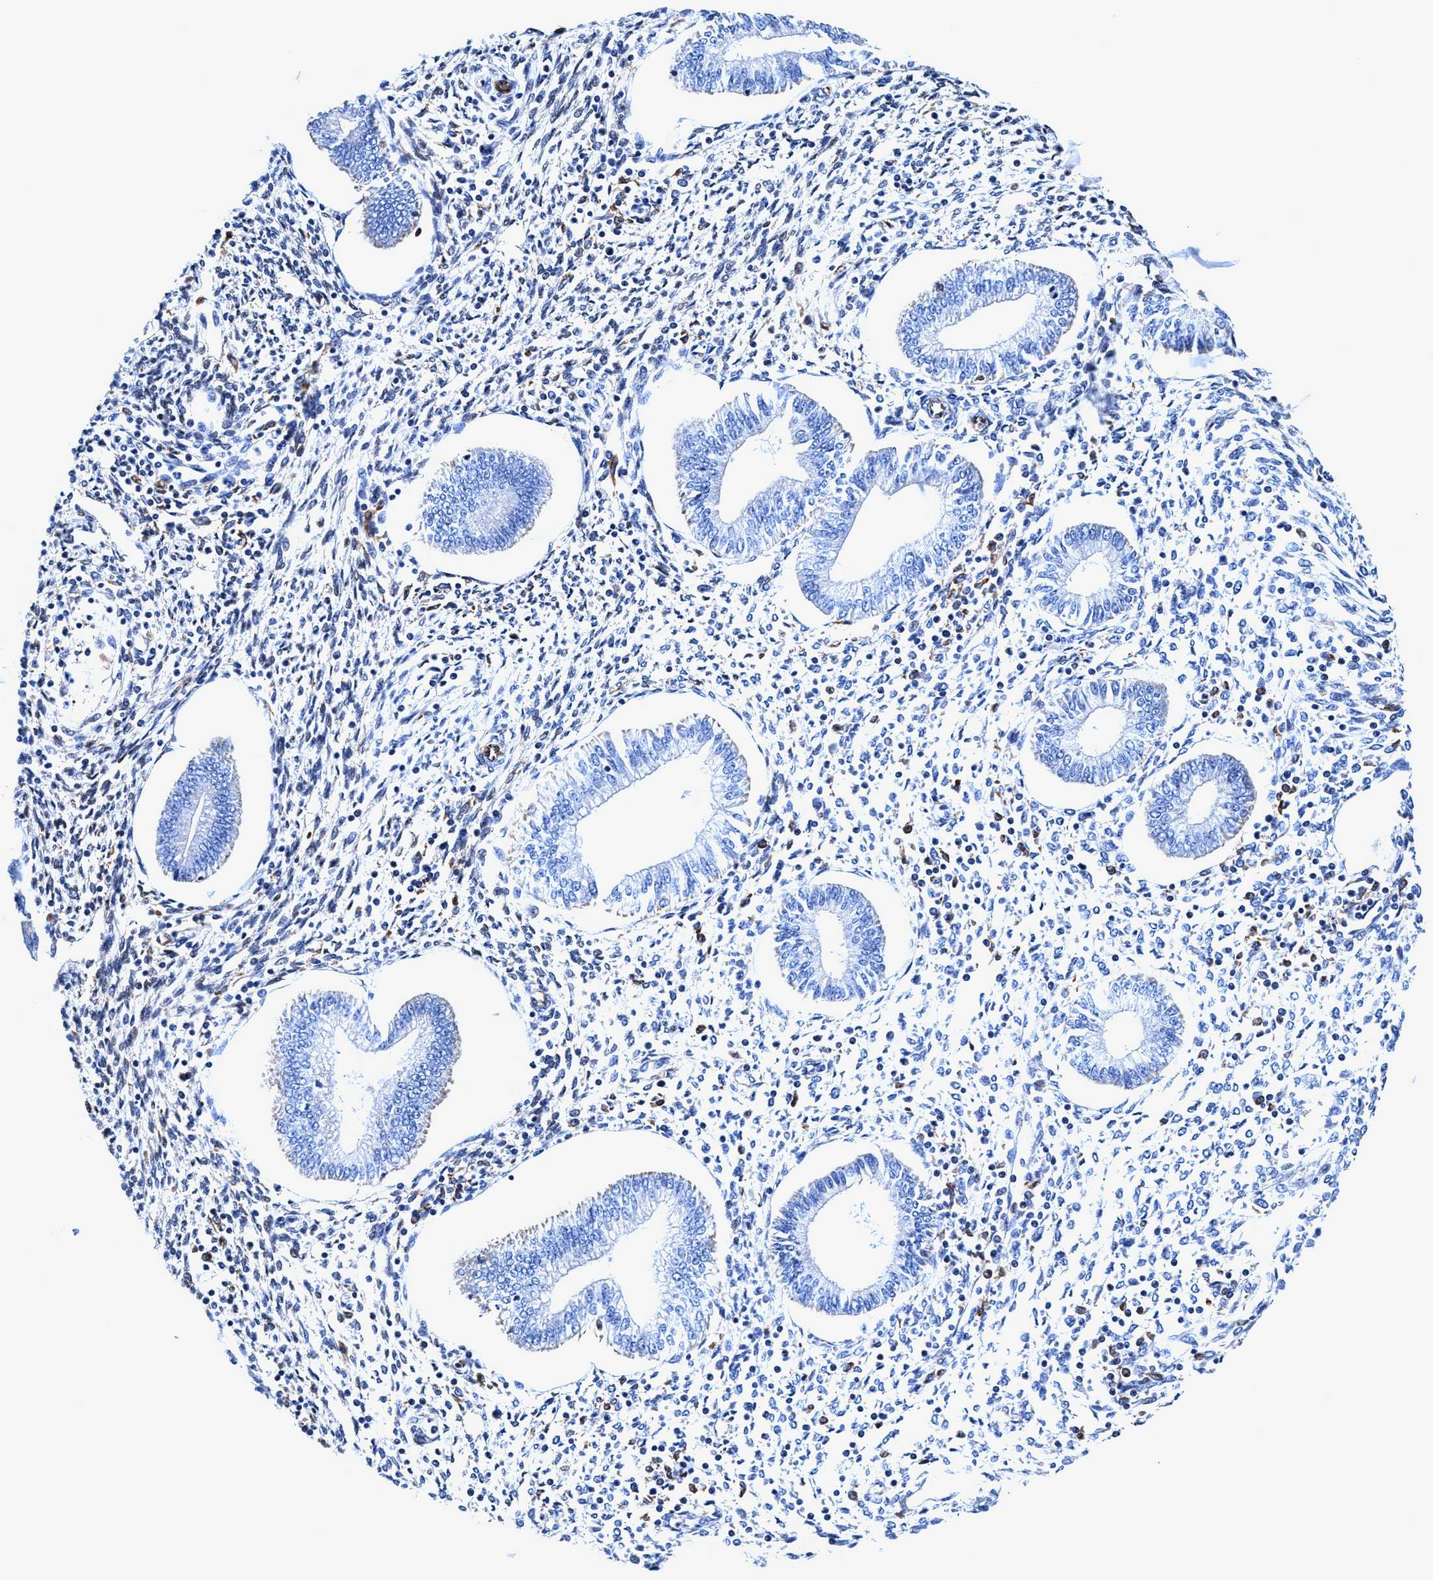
{"staining": {"intensity": "negative", "quantity": "none", "location": "none"}, "tissue": "endometrium", "cell_type": "Cells in endometrial stroma", "image_type": "normal", "snomed": [{"axis": "morphology", "description": "Normal tissue, NOS"}, {"axis": "topography", "description": "Endometrium"}], "caption": "Cells in endometrial stroma are negative for brown protein staining in normal endometrium. (Stains: DAB (3,3'-diaminobenzidine) immunohistochemistry (IHC) with hematoxylin counter stain, Microscopy: brightfield microscopy at high magnification).", "gene": "UBALD2", "patient": {"sex": "female", "age": 50}}